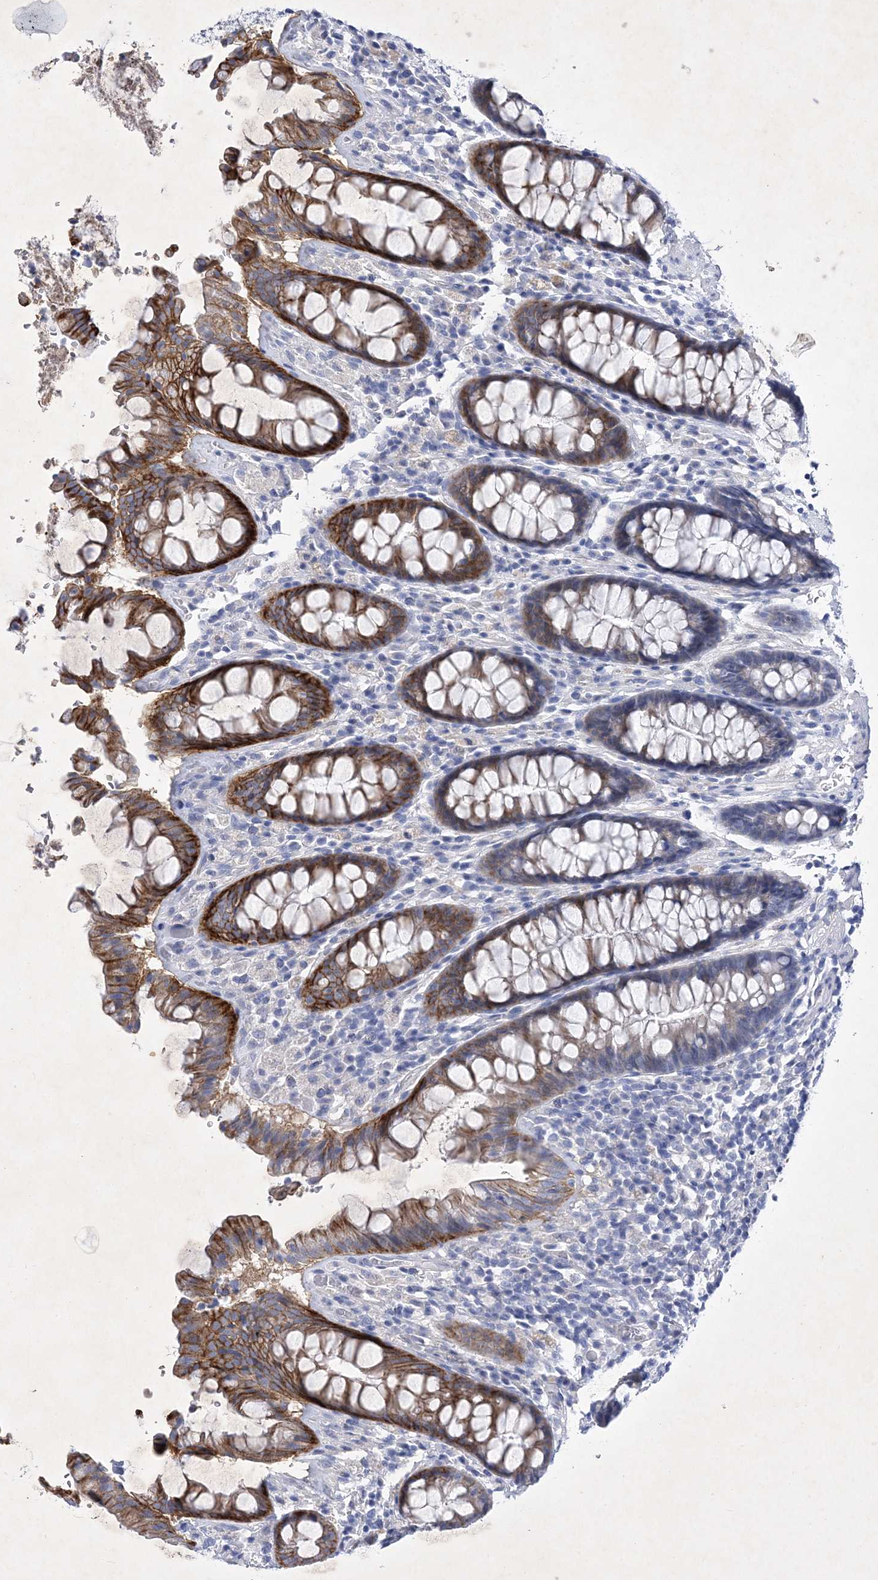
{"staining": {"intensity": "strong", "quantity": "25%-75%", "location": "cytoplasmic/membranous"}, "tissue": "rectum", "cell_type": "Glandular cells", "image_type": "normal", "snomed": [{"axis": "morphology", "description": "Normal tissue, NOS"}, {"axis": "topography", "description": "Rectum"}], "caption": "Rectum stained with a brown dye shows strong cytoplasmic/membranous positive positivity in about 25%-75% of glandular cells.", "gene": "GPN1", "patient": {"sex": "male", "age": 64}}